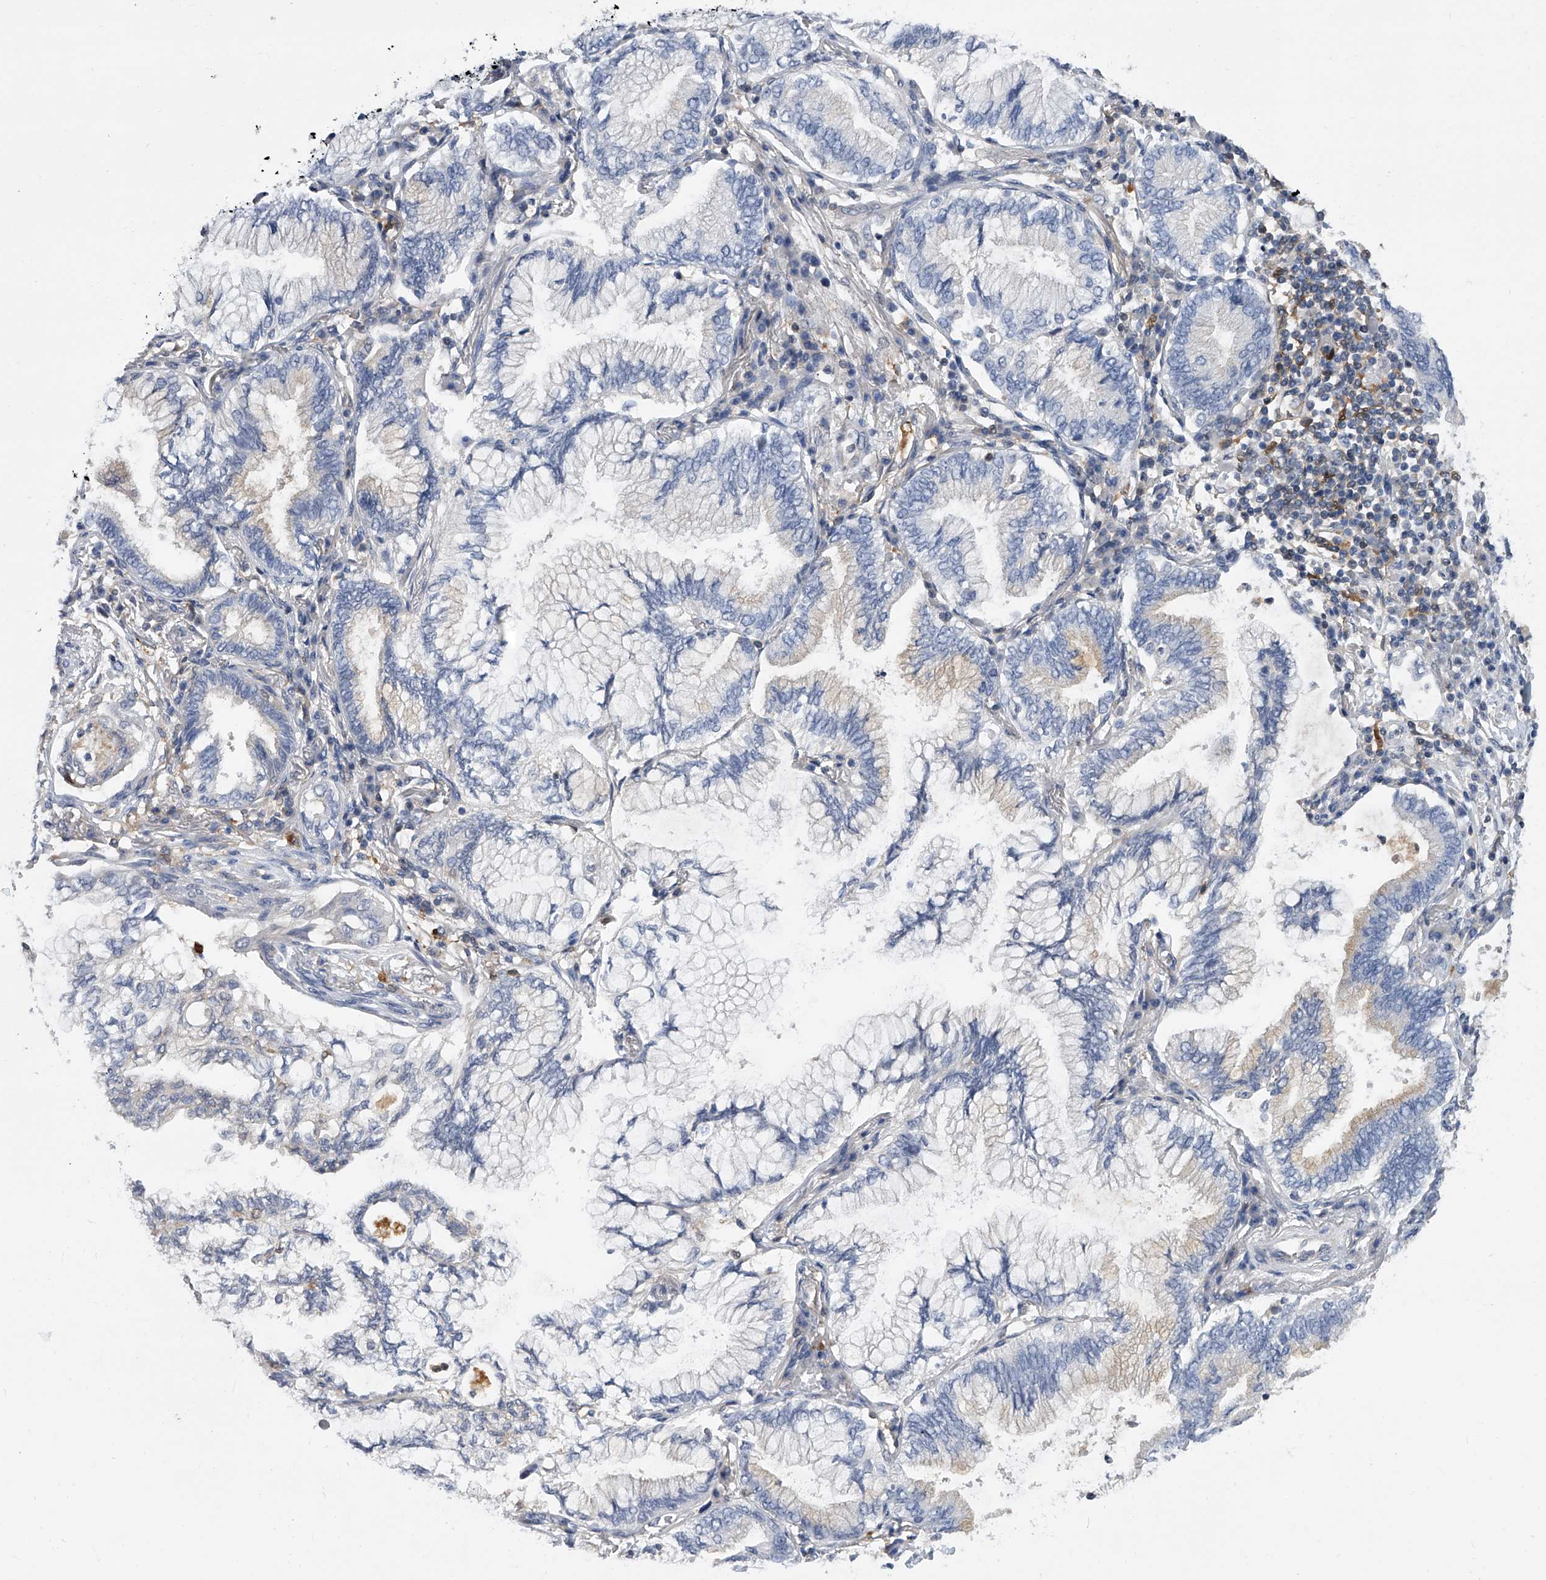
{"staining": {"intensity": "negative", "quantity": "none", "location": "none"}, "tissue": "lung cancer", "cell_type": "Tumor cells", "image_type": "cancer", "snomed": [{"axis": "morphology", "description": "Adenocarcinoma, NOS"}, {"axis": "topography", "description": "Lung"}], "caption": "Lung cancer (adenocarcinoma) stained for a protein using IHC exhibits no positivity tumor cells.", "gene": "SERPINB9", "patient": {"sex": "female", "age": 70}}